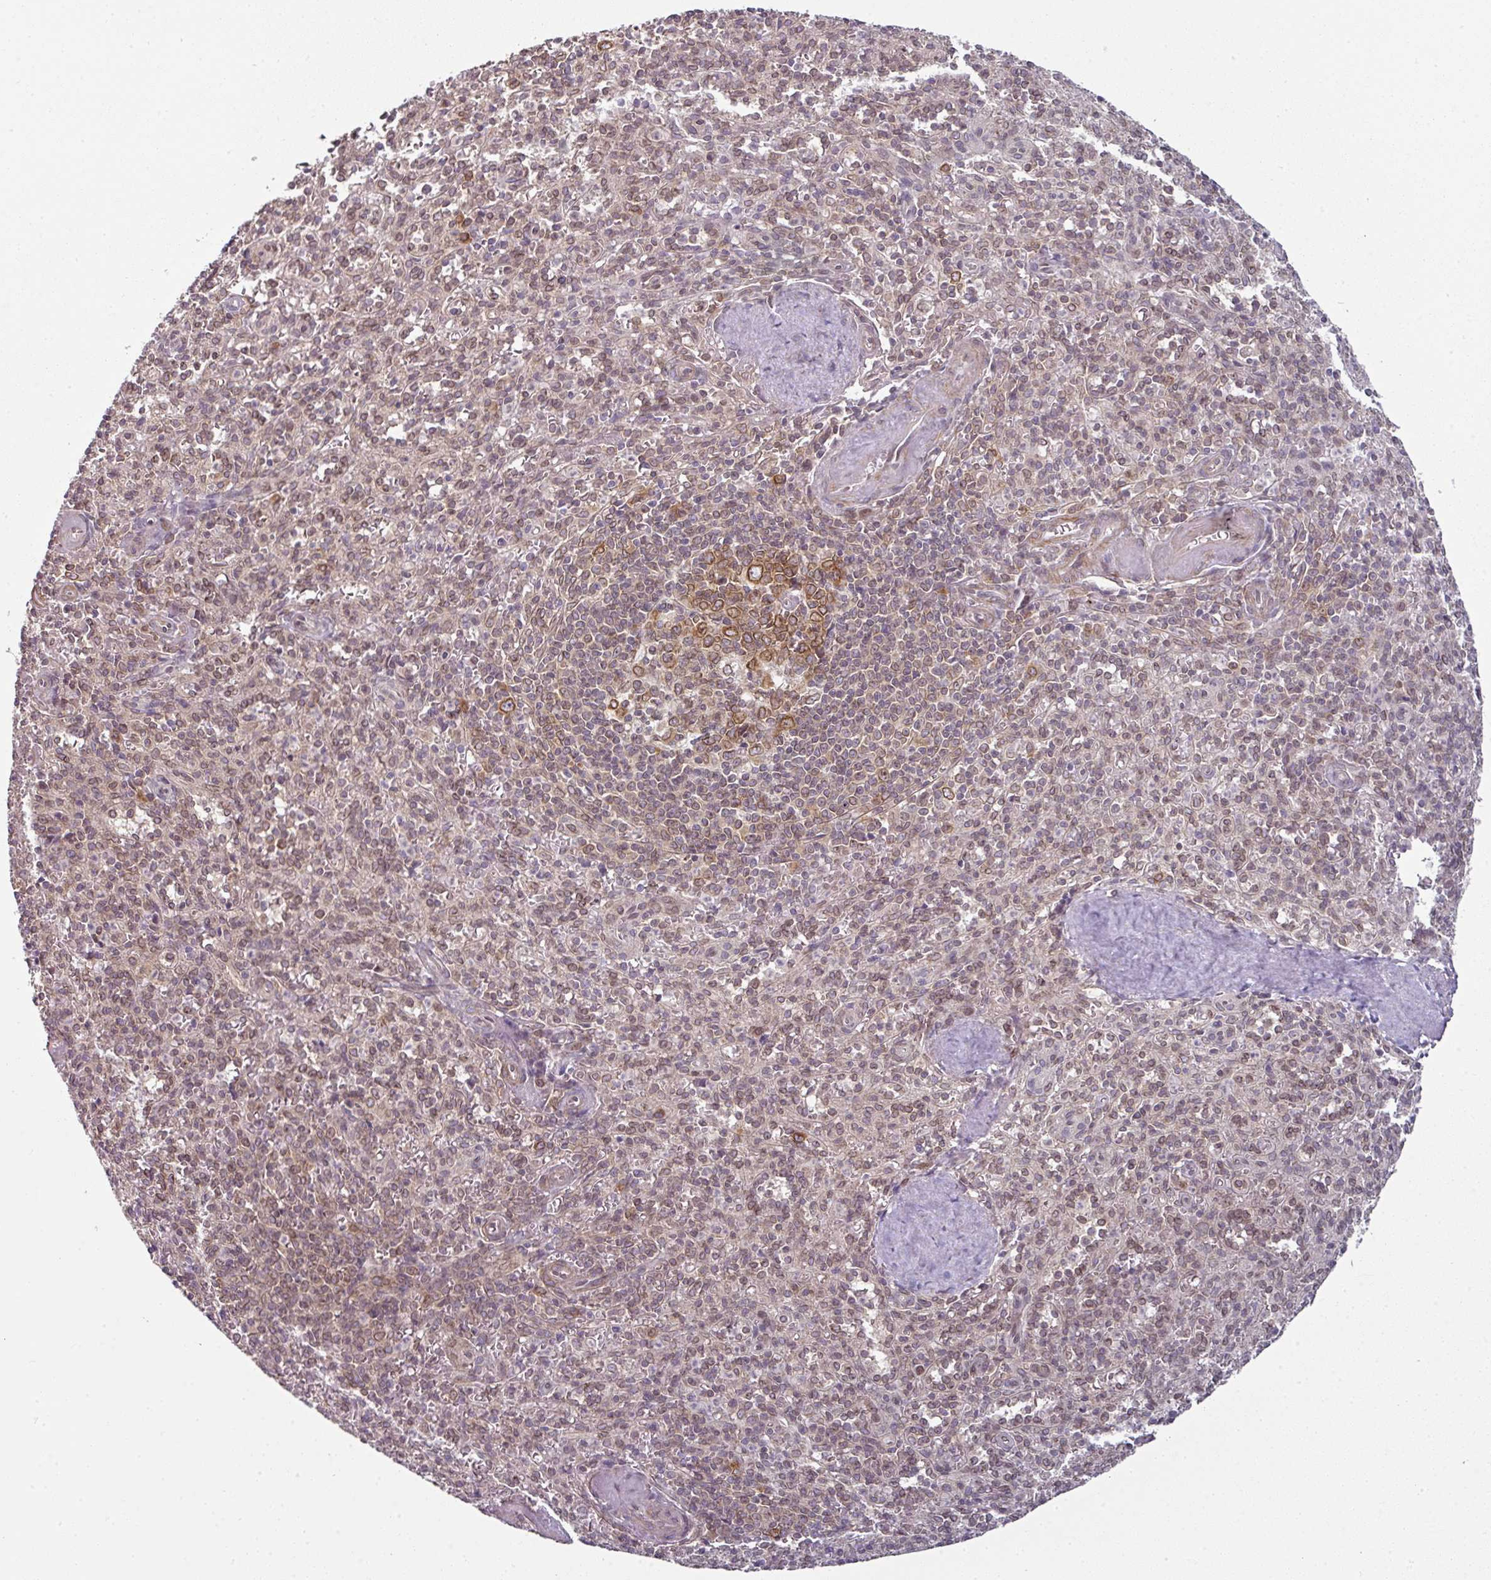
{"staining": {"intensity": "moderate", "quantity": "25%-75%", "location": "cytoplasmic/membranous,nuclear"}, "tissue": "spleen", "cell_type": "Cells in red pulp", "image_type": "normal", "snomed": [{"axis": "morphology", "description": "Normal tissue, NOS"}, {"axis": "topography", "description": "Spleen"}], "caption": "This micrograph exhibits immunohistochemistry (IHC) staining of benign human spleen, with medium moderate cytoplasmic/membranous,nuclear positivity in approximately 25%-75% of cells in red pulp.", "gene": "RANGAP1", "patient": {"sex": "female", "age": 70}}